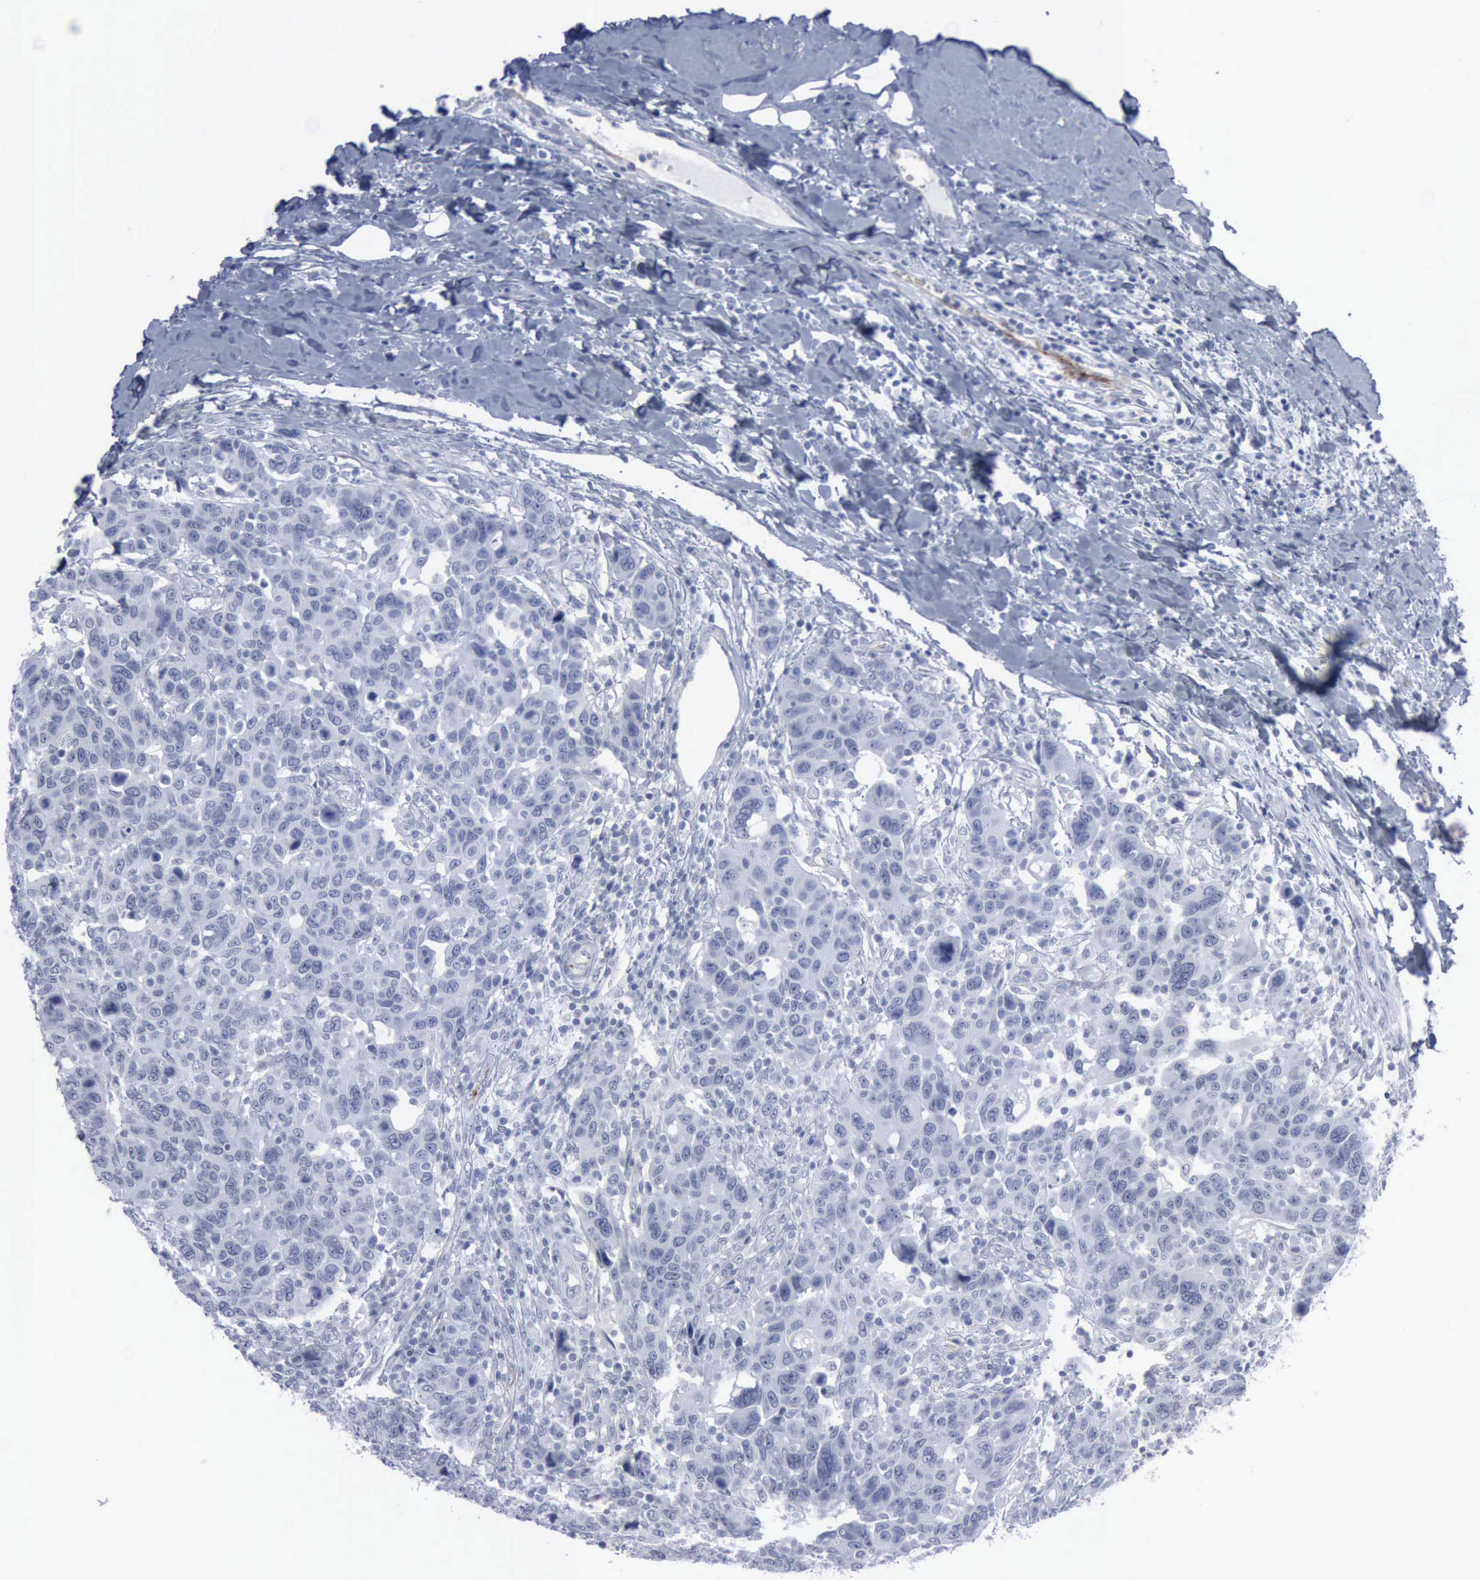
{"staining": {"intensity": "negative", "quantity": "none", "location": "none"}, "tissue": "breast cancer", "cell_type": "Tumor cells", "image_type": "cancer", "snomed": [{"axis": "morphology", "description": "Duct carcinoma"}, {"axis": "topography", "description": "Breast"}], "caption": "Immunohistochemistry (IHC) image of human breast cancer stained for a protein (brown), which exhibits no positivity in tumor cells.", "gene": "VCAM1", "patient": {"sex": "female", "age": 37}}